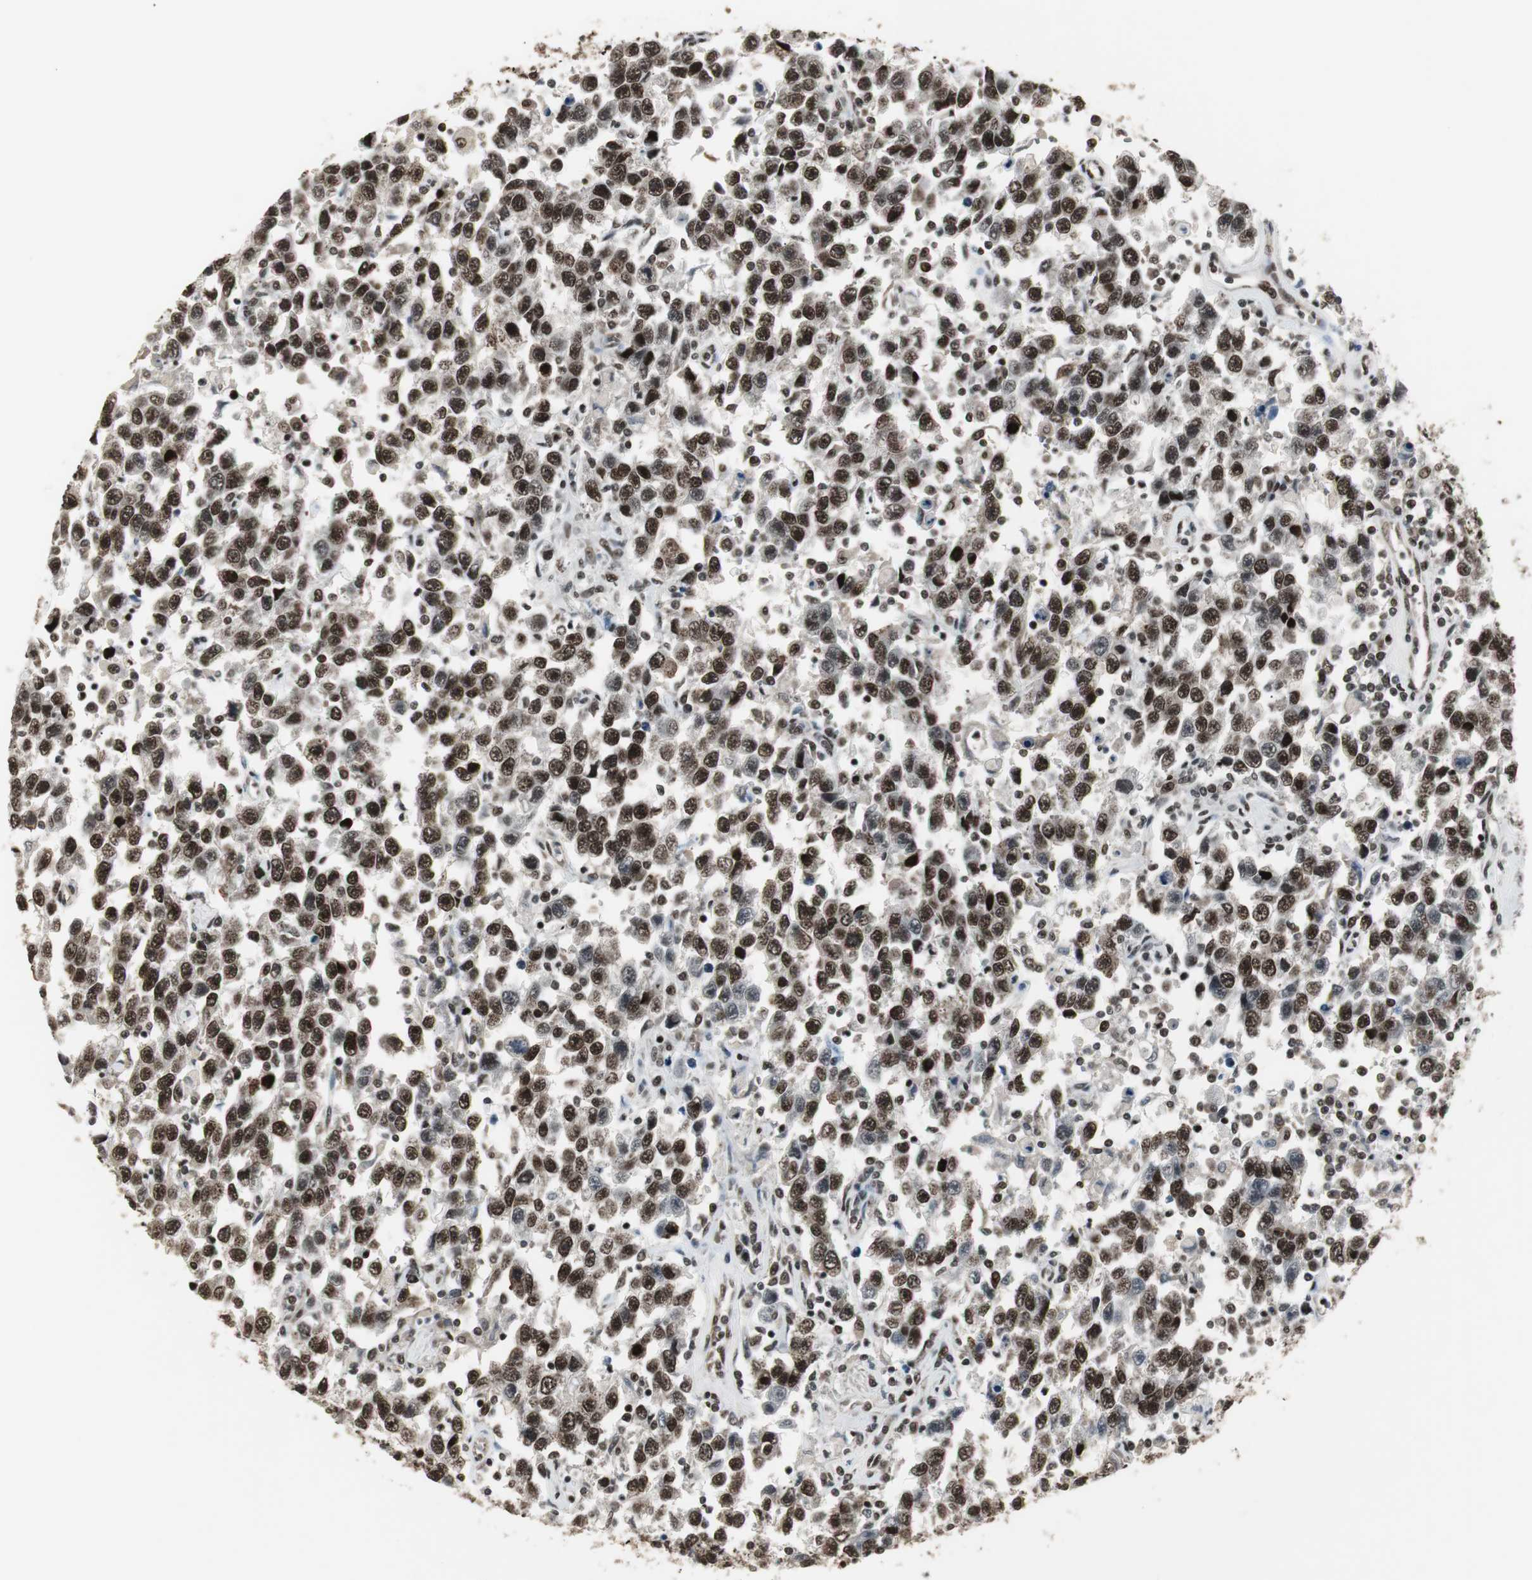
{"staining": {"intensity": "strong", "quantity": ">75%", "location": "nuclear"}, "tissue": "testis cancer", "cell_type": "Tumor cells", "image_type": "cancer", "snomed": [{"axis": "morphology", "description": "Seminoma, NOS"}, {"axis": "topography", "description": "Testis"}], "caption": "Brown immunohistochemical staining in testis cancer reveals strong nuclear positivity in about >75% of tumor cells.", "gene": "TAF5", "patient": {"sex": "male", "age": 41}}